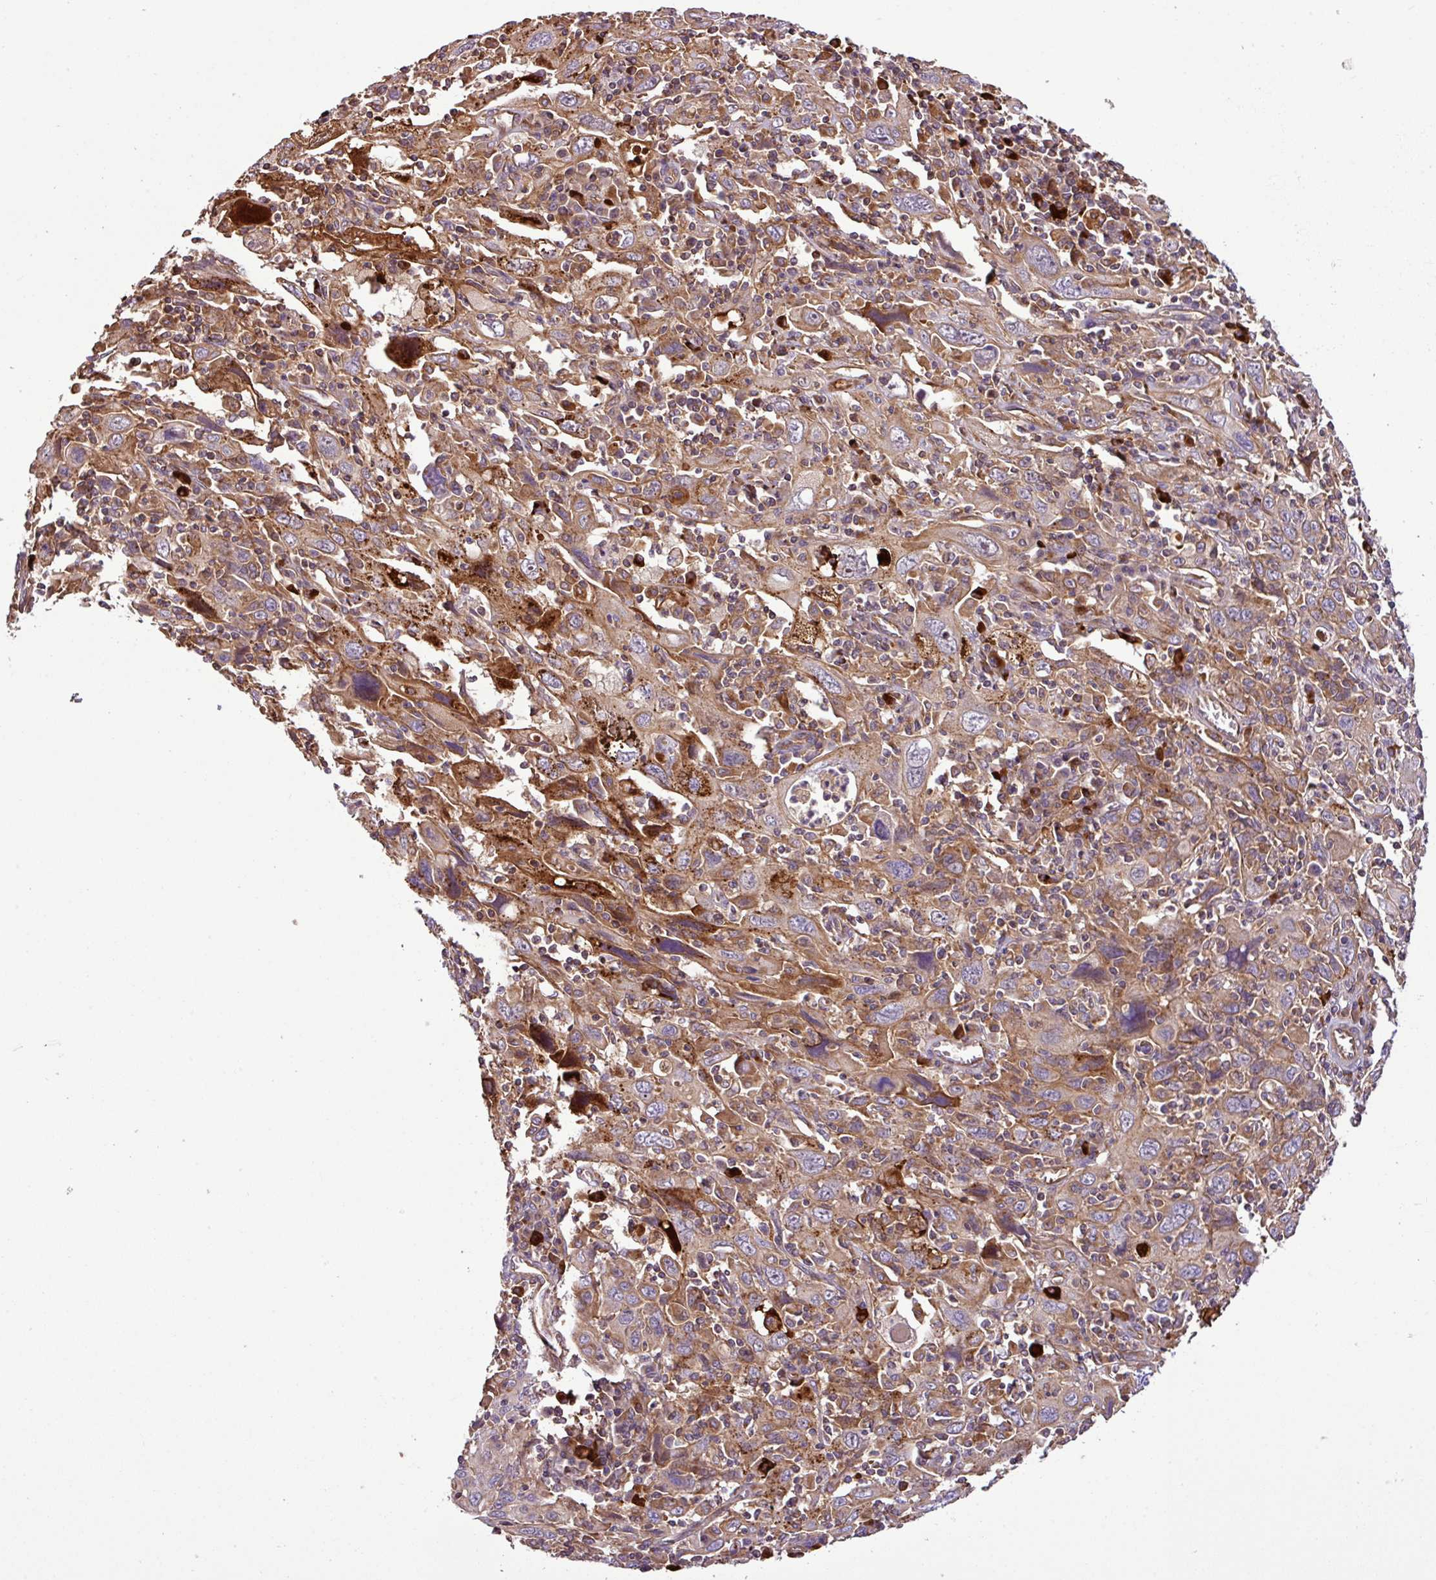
{"staining": {"intensity": "moderate", "quantity": ">75%", "location": "cytoplasmic/membranous"}, "tissue": "cervical cancer", "cell_type": "Tumor cells", "image_type": "cancer", "snomed": [{"axis": "morphology", "description": "Squamous cell carcinoma, NOS"}, {"axis": "topography", "description": "Cervix"}], "caption": "A brown stain shows moderate cytoplasmic/membranous staining of a protein in human cervical cancer tumor cells.", "gene": "ZNF266", "patient": {"sex": "female", "age": 46}}